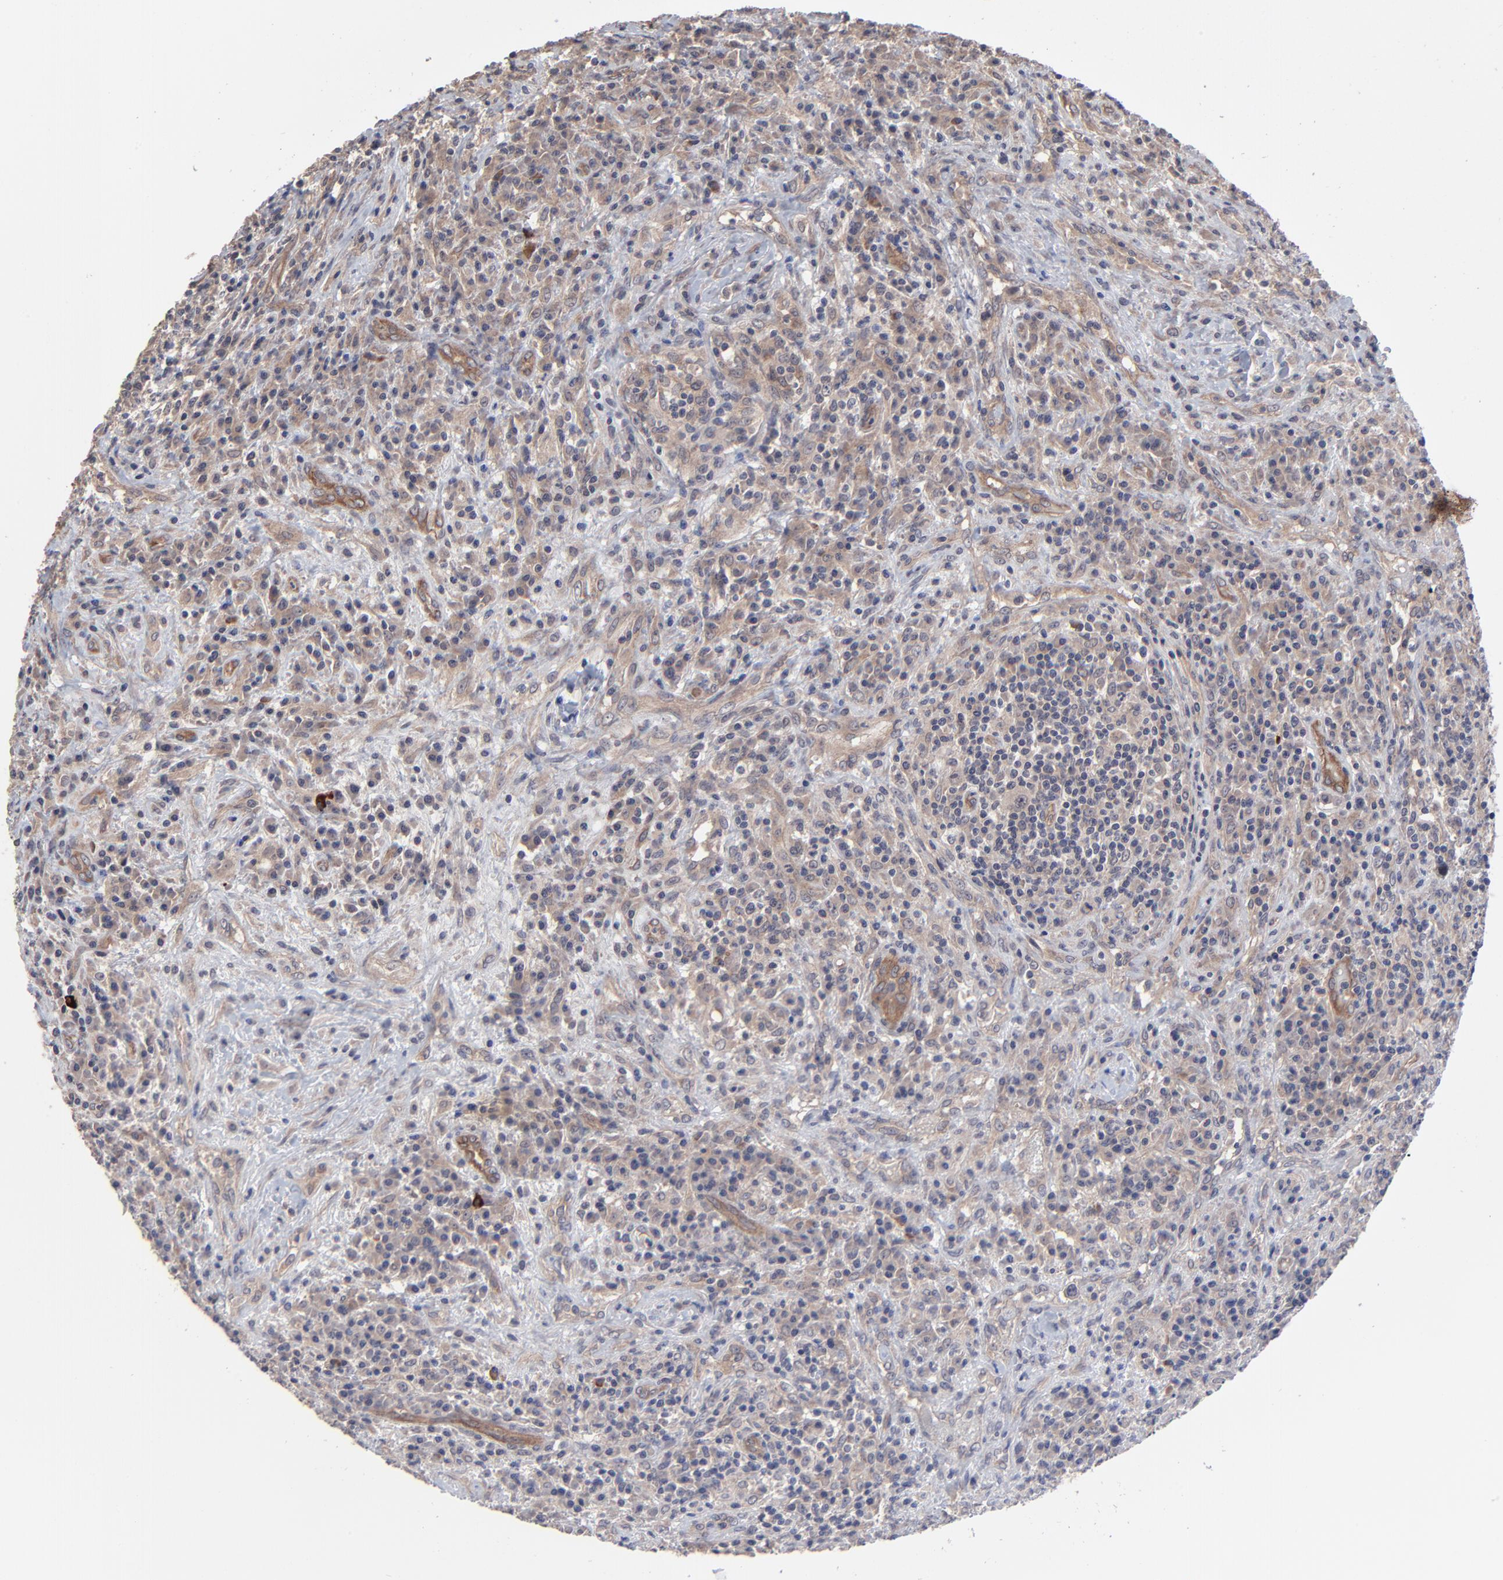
{"staining": {"intensity": "moderate", "quantity": "25%-75%", "location": "cytoplasmic/membranous"}, "tissue": "lymphoma", "cell_type": "Tumor cells", "image_type": "cancer", "snomed": [{"axis": "morphology", "description": "Hodgkin's disease, NOS"}, {"axis": "topography", "description": "Lymph node"}], "caption": "Human lymphoma stained with a protein marker displays moderate staining in tumor cells.", "gene": "ZNF780B", "patient": {"sex": "female", "age": 25}}